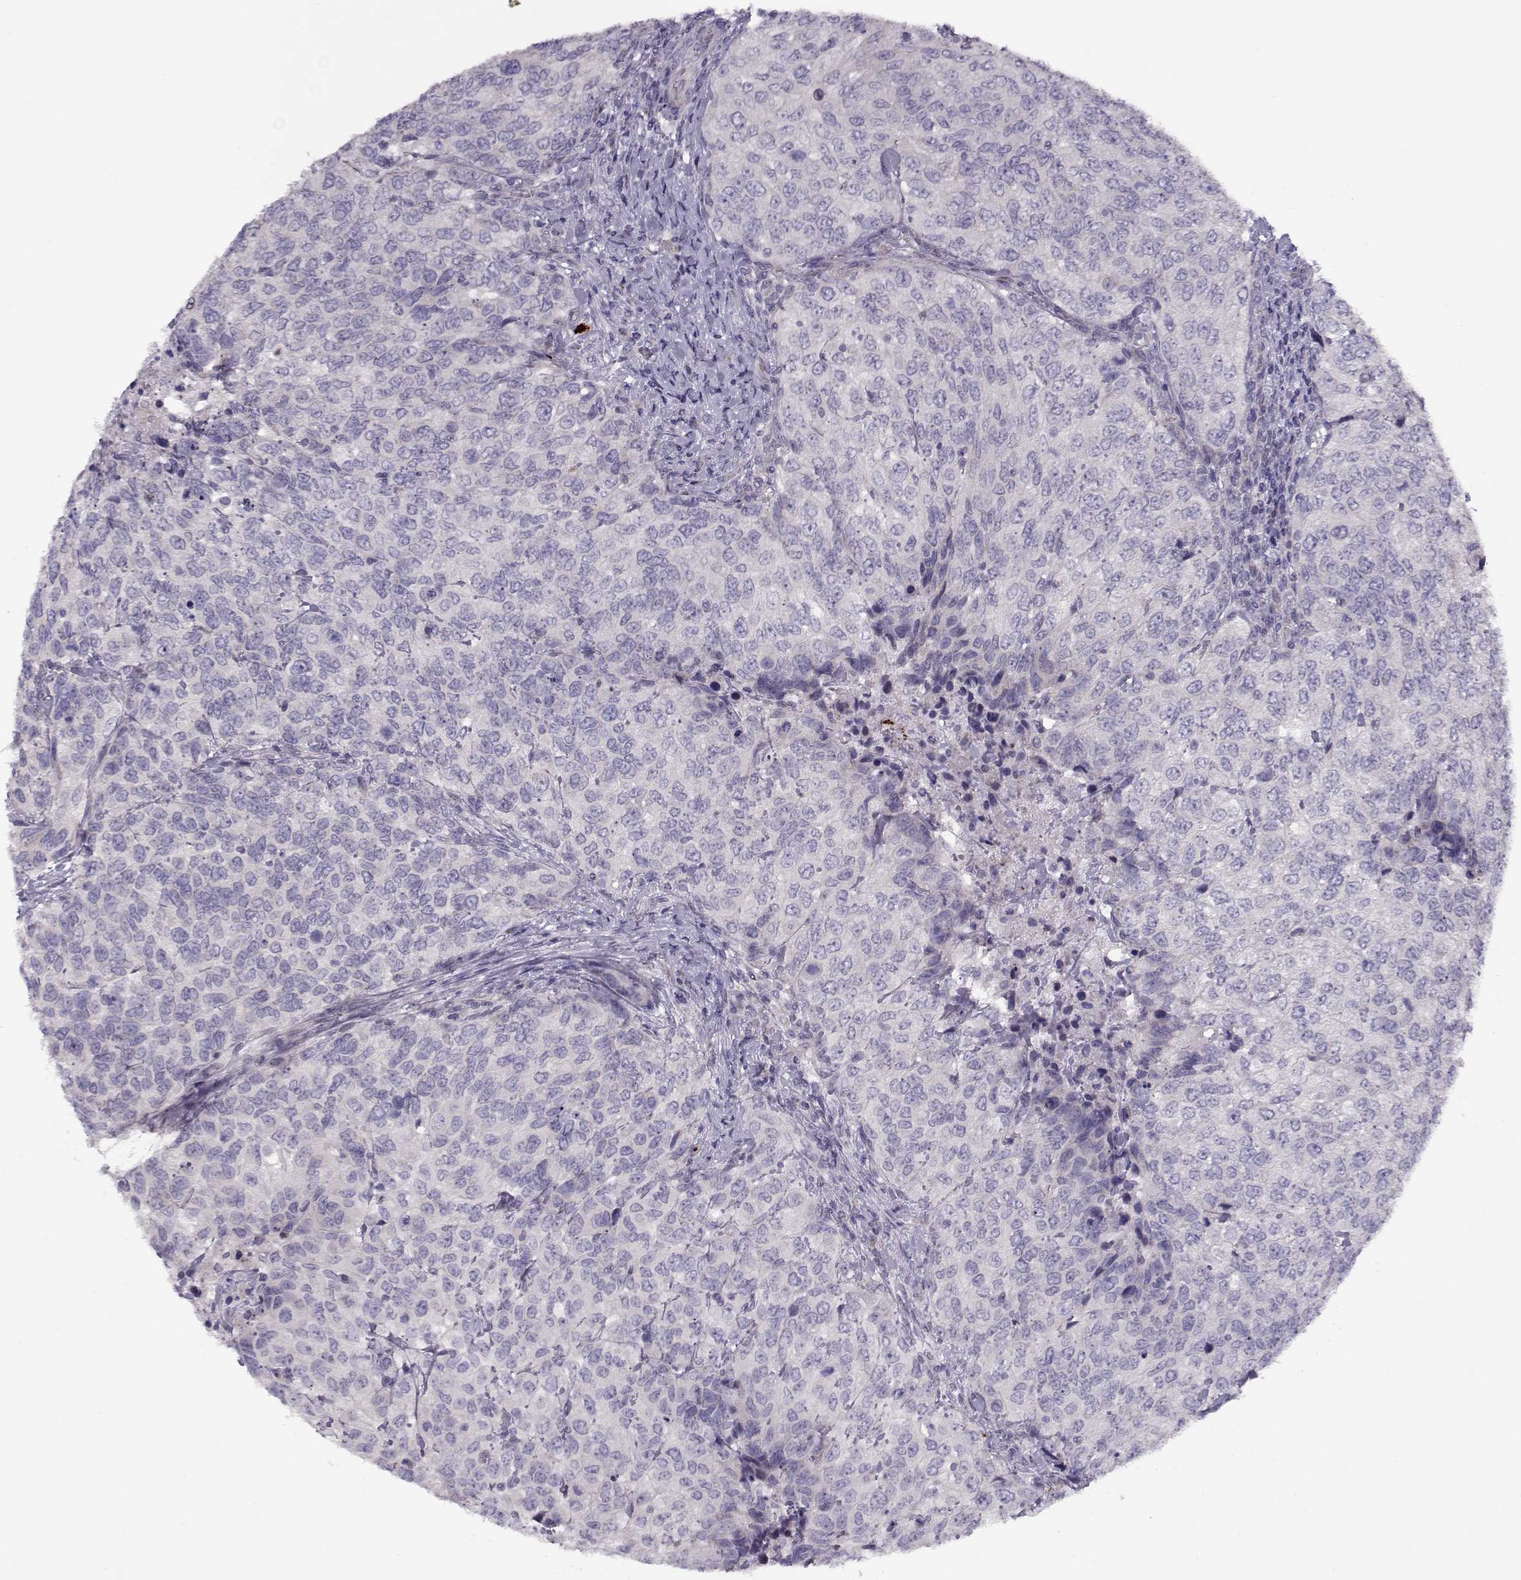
{"staining": {"intensity": "negative", "quantity": "none", "location": "none"}, "tissue": "urothelial cancer", "cell_type": "Tumor cells", "image_type": "cancer", "snomed": [{"axis": "morphology", "description": "Urothelial carcinoma, High grade"}, {"axis": "topography", "description": "Urinary bladder"}], "caption": "Tumor cells show no significant staining in high-grade urothelial carcinoma.", "gene": "KLF17", "patient": {"sex": "female", "age": 78}}